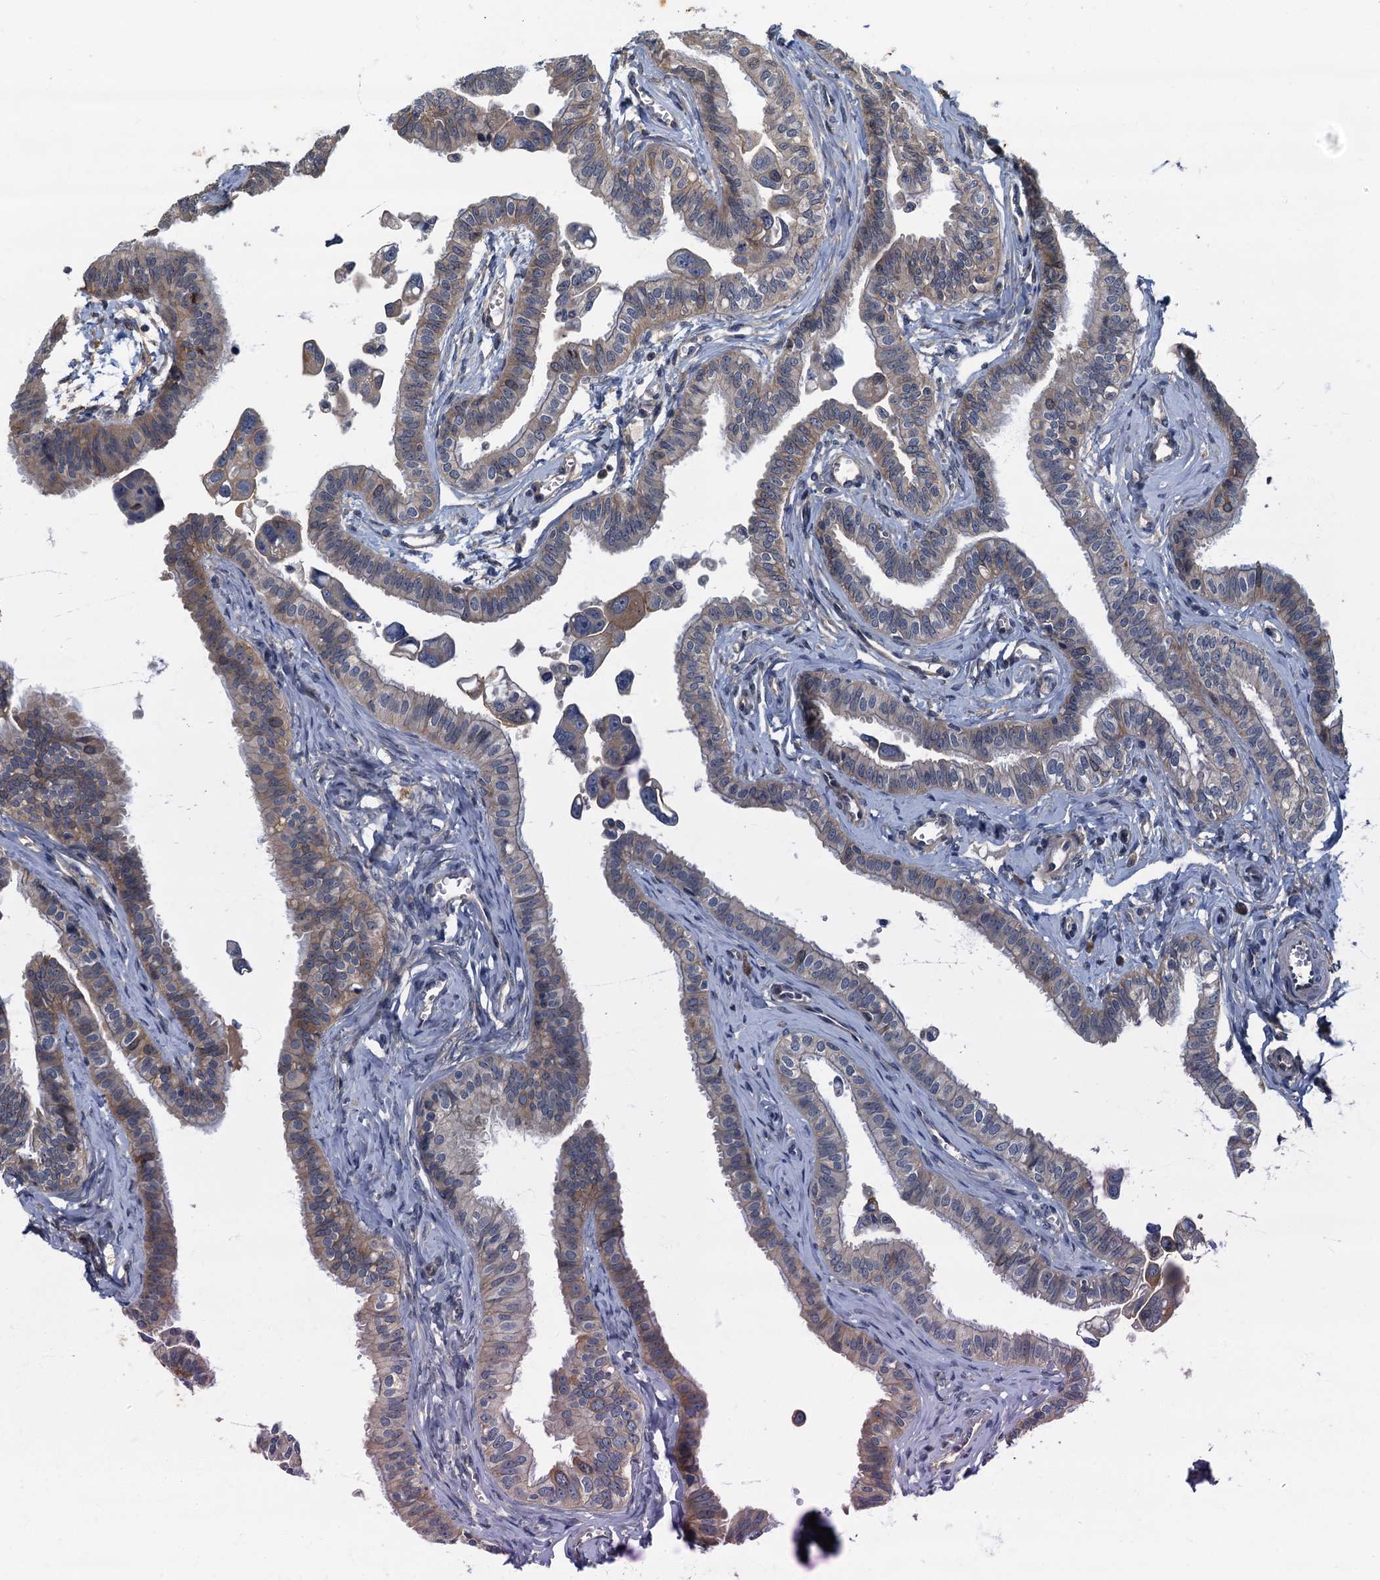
{"staining": {"intensity": "moderate", "quantity": "25%-75%", "location": "cytoplasmic/membranous"}, "tissue": "fallopian tube", "cell_type": "Glandular cells", "image_type": "normal", "snomed": [{"axis": "morphology", "description": "Normal tissue, NOS"}, {"axis": "morphology", "description": "Carcinoma, NOS"}, {"axis": "topography", "description": "Fallopian tube"}, {"axis": "topography", "description": "Ovary"}], "caption": "Brown immunohistochemical staining in benign fallopian tube exhibits moderate cytoplasmic/membranous expression in approximately 25%-75% of glandular cells. (Brightfield microscopy of DAB IHC at high magnification).", "gene": "CKAP2L", "patient": {"sex": "female", "age": 59}}